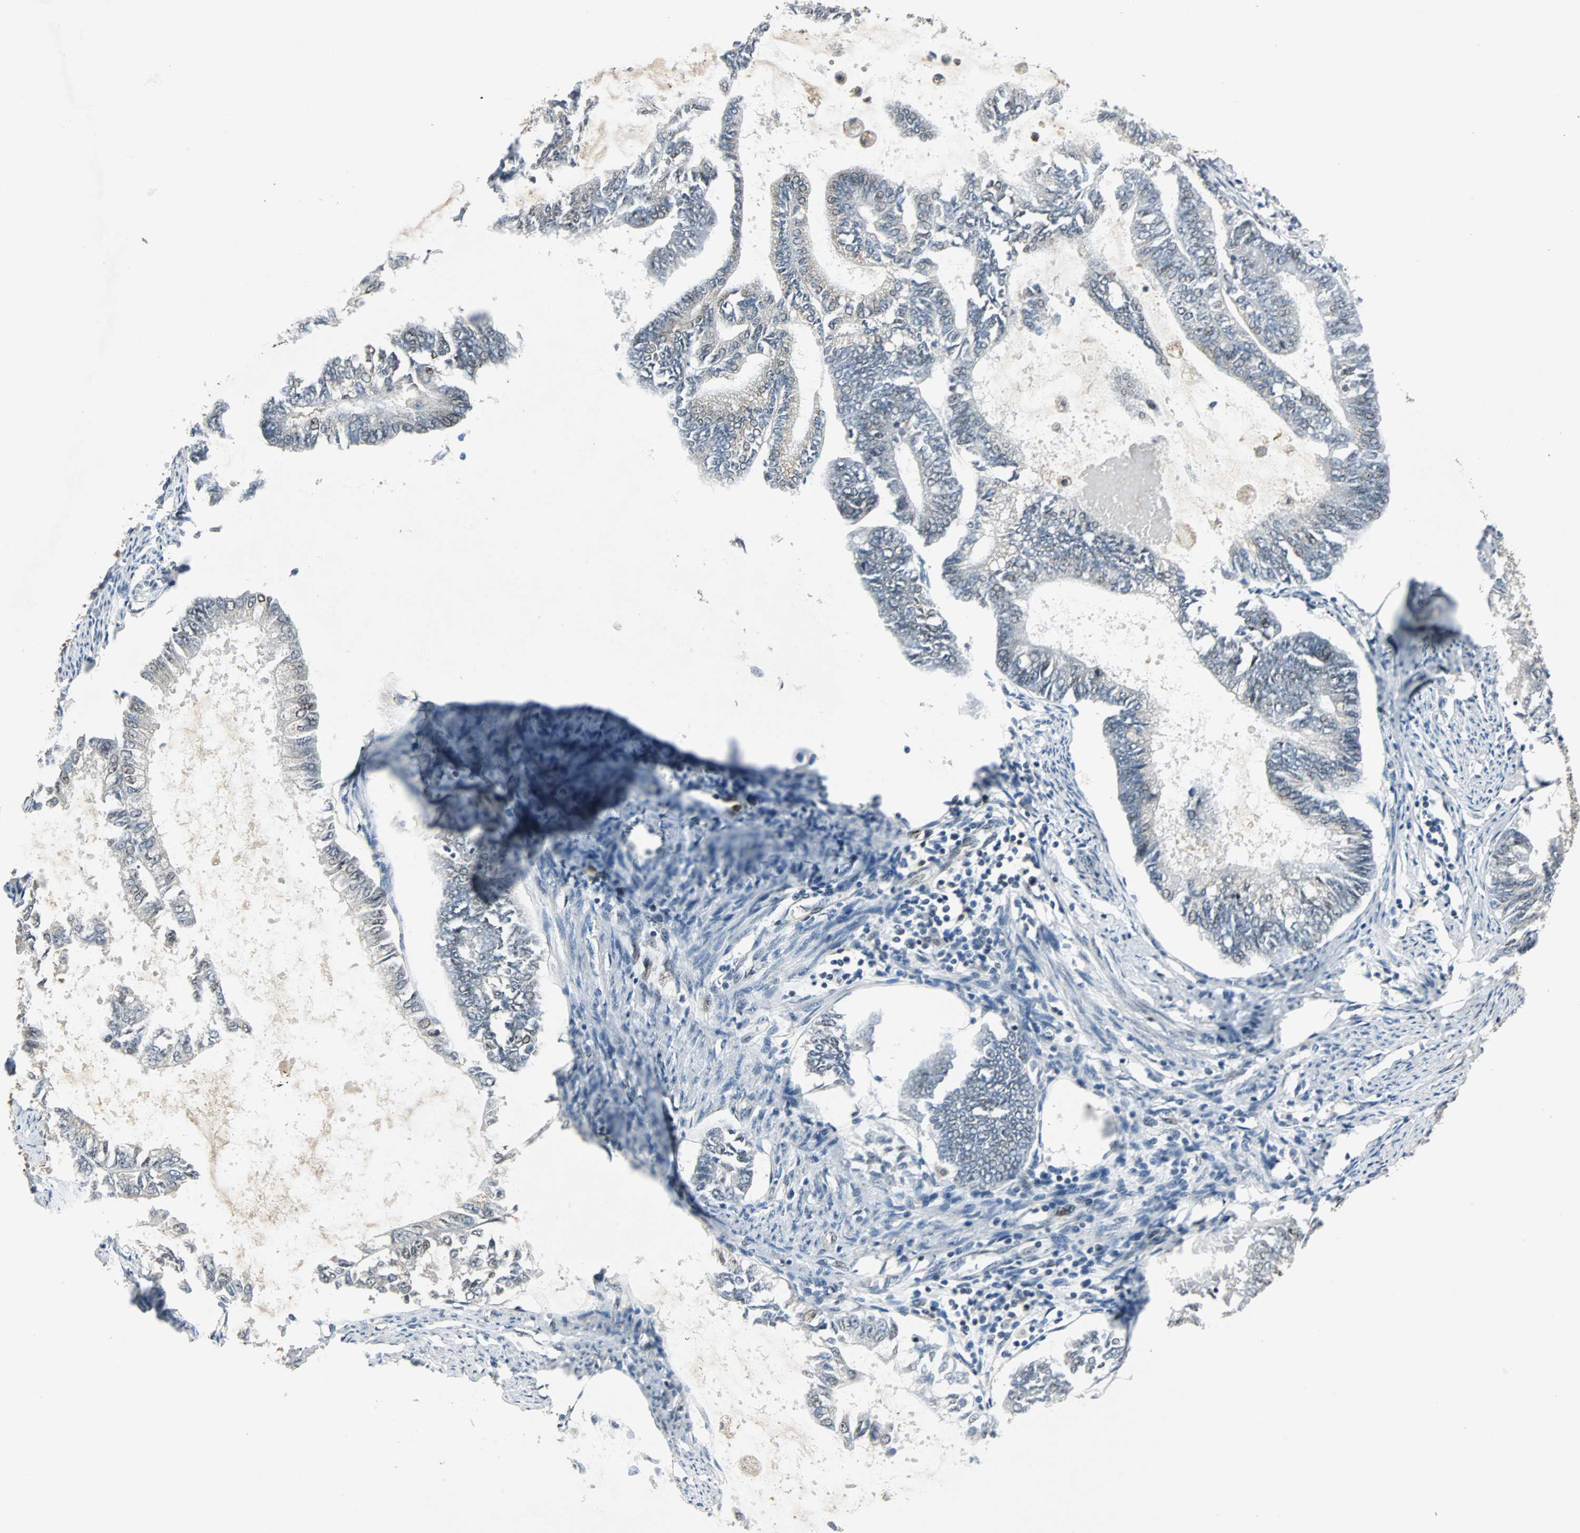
{"staining": {"intensity": "negative", "quantity": "none", "location": "none"}, "tissue": "endometrial cancer", "cell_type": "Tumor cells", "image_type": "cancer", "snomed": [{"axis": "morphology", "description": "Adenocarcinoma, NOS"}, {"axis": "topography", "description": "Endometrium"}], "caption": "Image shows no protein positivity in tumor cells of endometrial cancer tissue.", "gene": "MED4", "patient": {"sex": "female", "age": 86}}